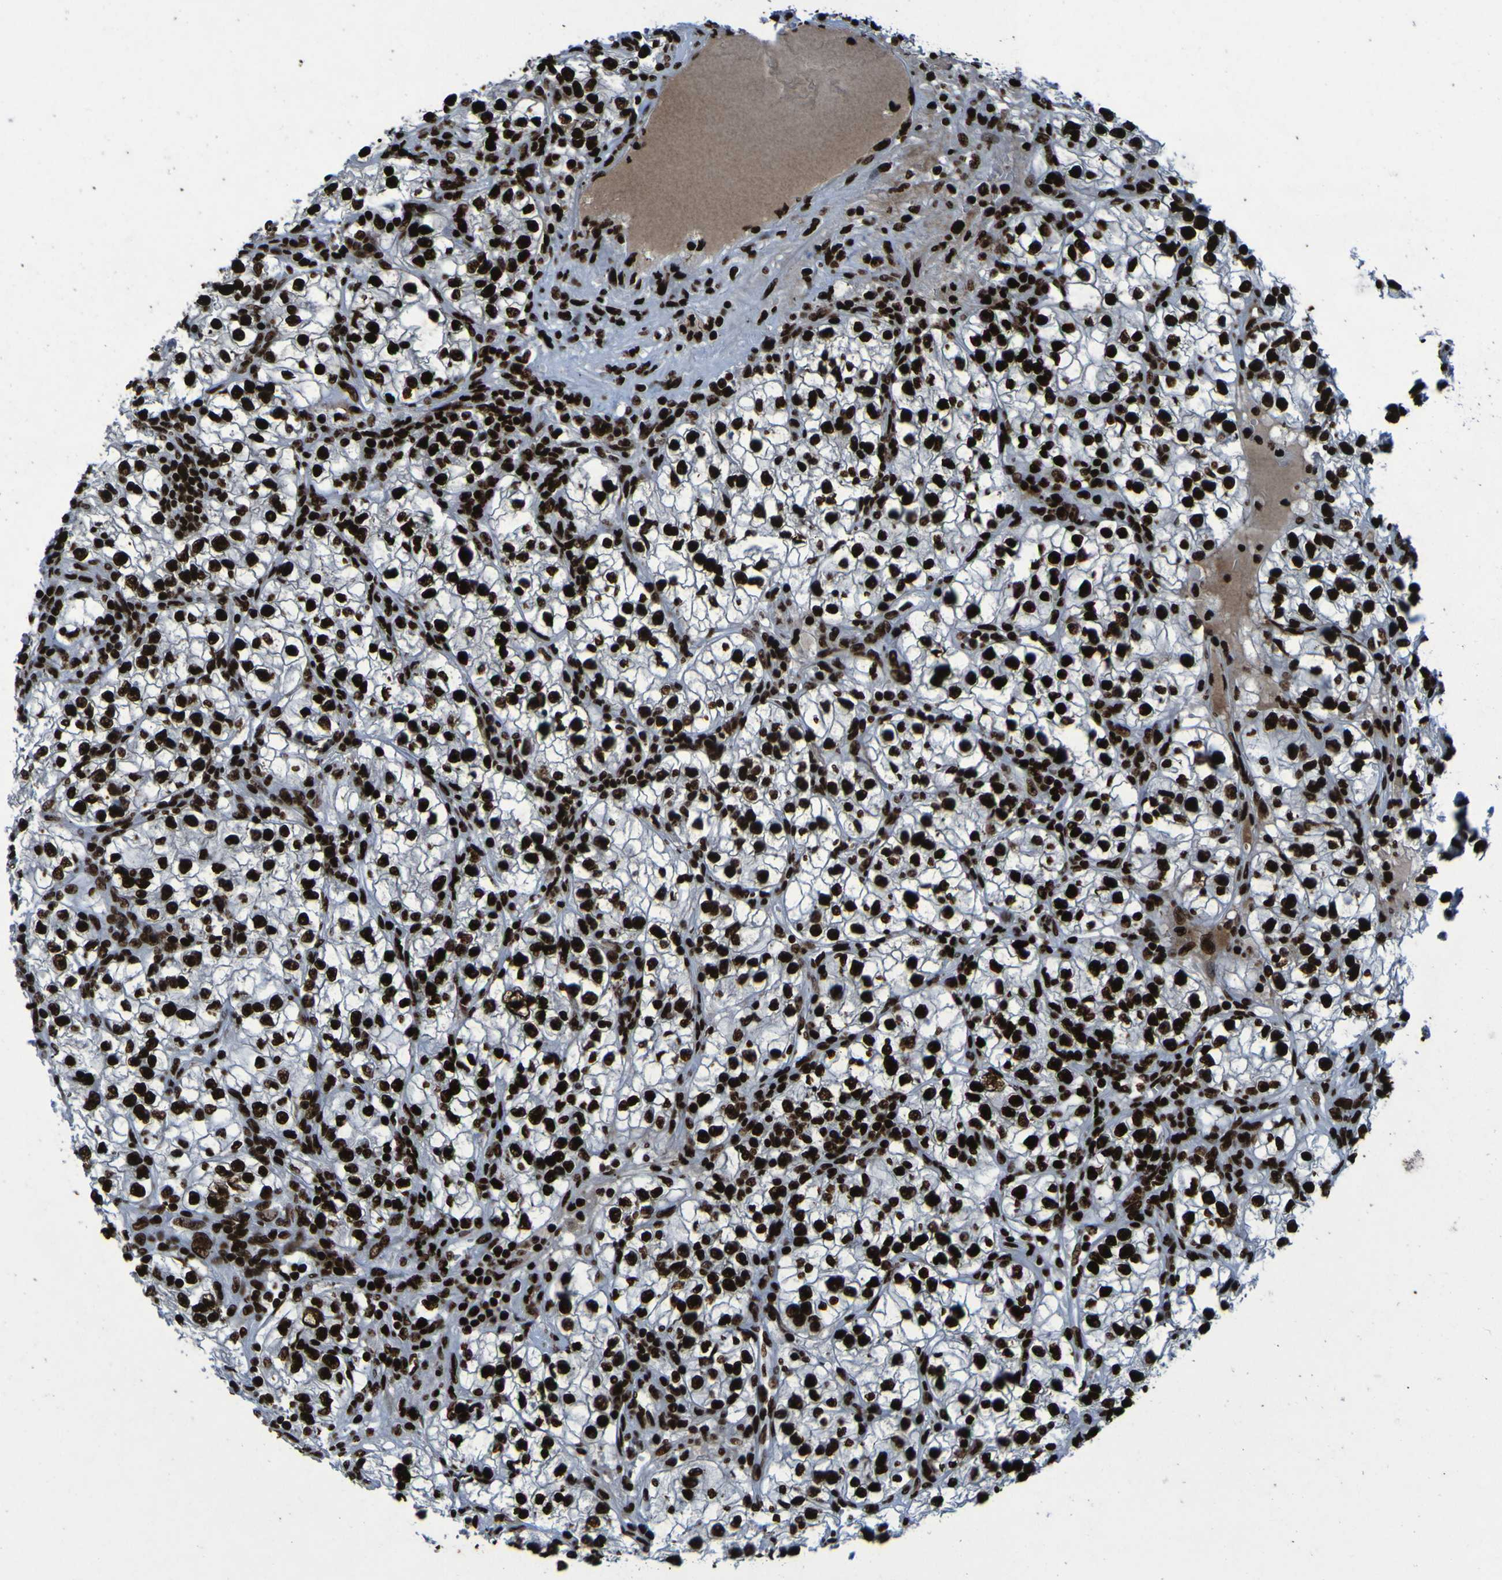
{"staining": {"intensity": "strong", "quantity": ">75%", "location": "nuclear"}, "tissue": "renal cancer", "cell_type": "Tumor cells", "image_type": "cancer", "snomed": [{"axis": "morphology", "description": "Adenocarcinoma, NOS"}, {"axis": "topography", "description": "Kidney"}], "caption": "Immunohistochemical staining of human renal adenocarcinoma reveals strong nuclear protein expression in about >75% of tumor cells. (Brightfield microscopy of DAB IHC at high magnification).", "gene": "NPM1", "patient": {"sex": "female", "age": 57}}